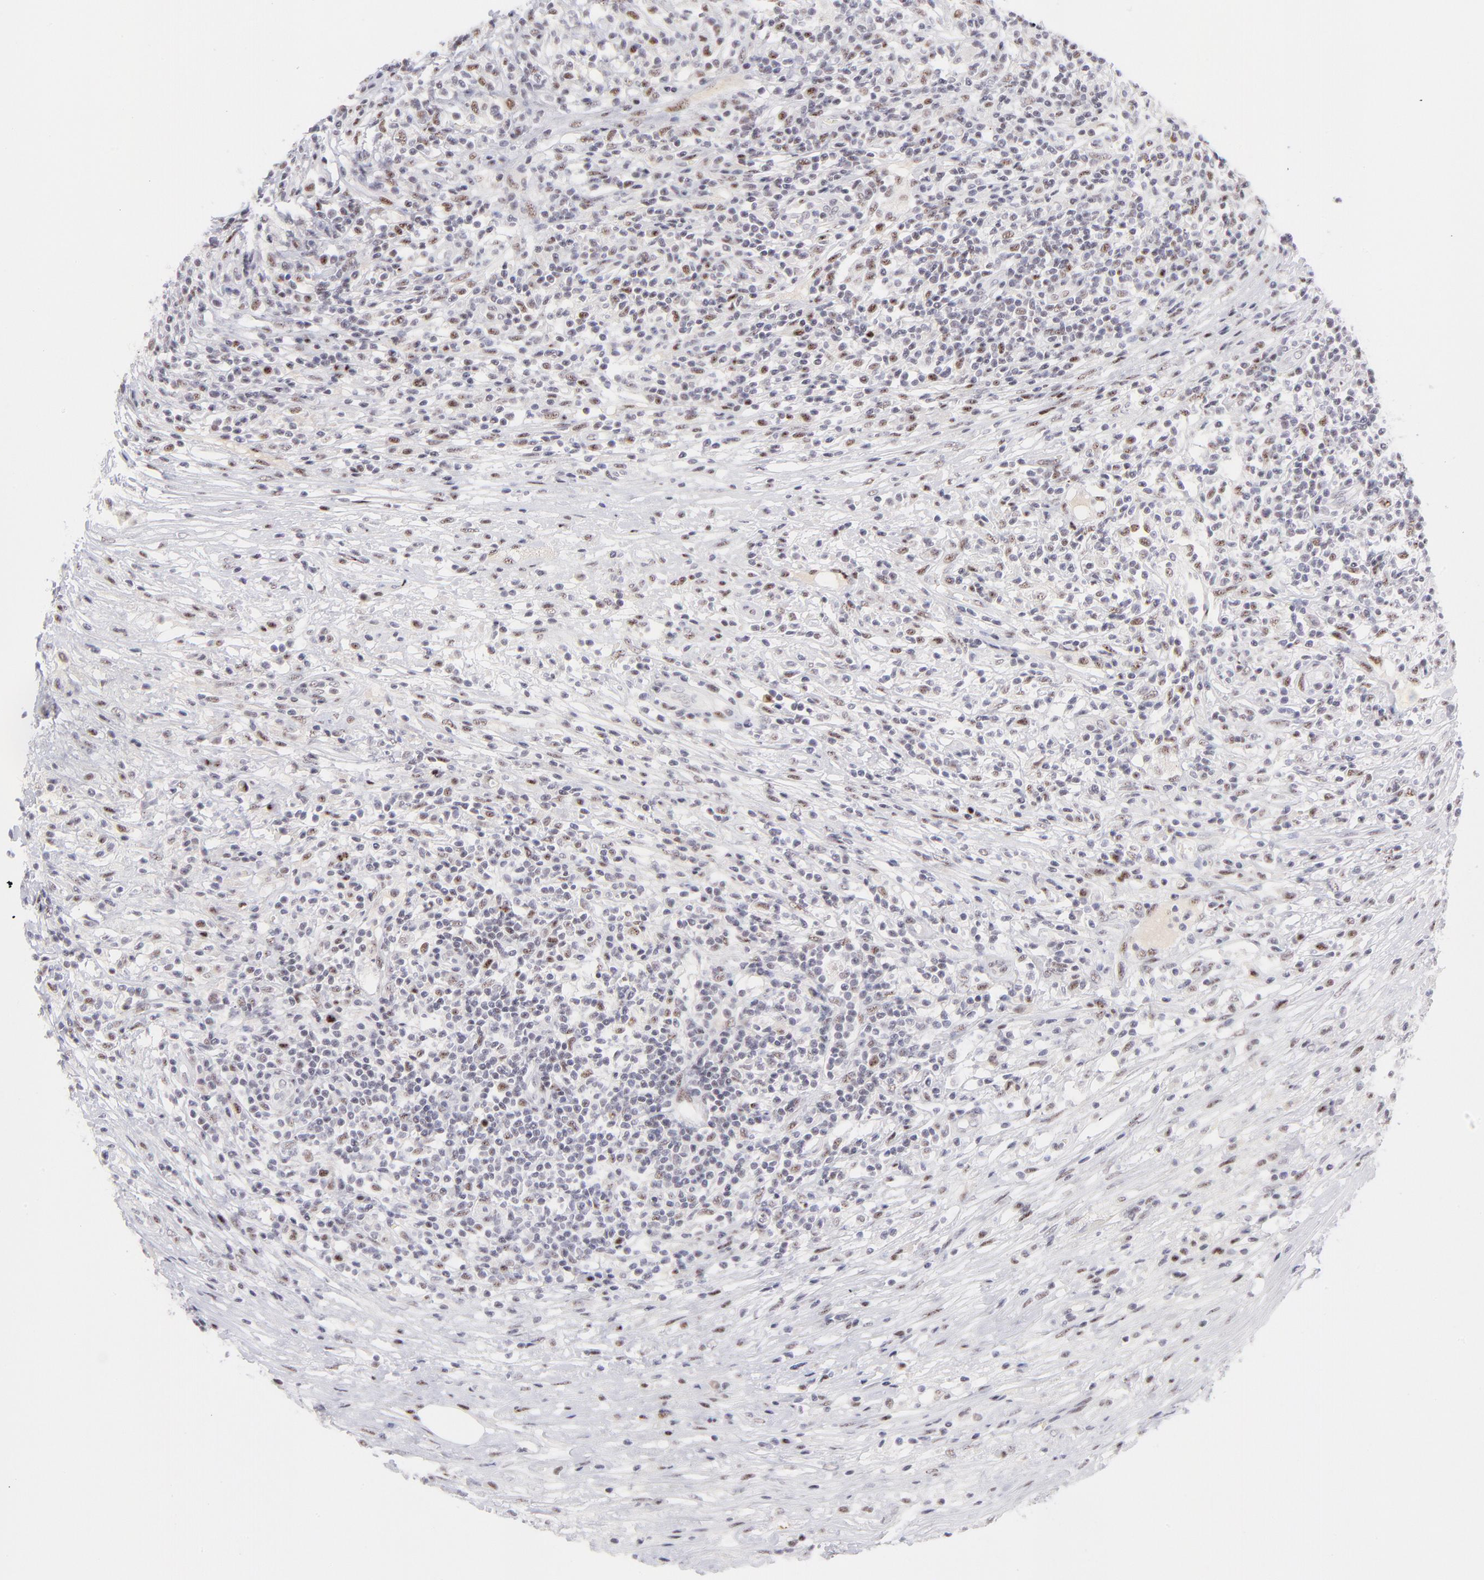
{"staining": {"intensity": "moderate", "quantity": "25%-75%", "location": "nuclear"}, "tissue": "lymphoma", "cell_type": "Tumor cells", "image_type": "cancer", "snomed": [{"axis": "morphology", "description": "Malignant lymphoma, non-Hodgkin's type, High grade"}, {"axis": "topography", "description": "Lymph node"}], "caption": "Moderate nuclear protein expression is identified in approximately 25%-75% of tumor cells in high-grade malignant lymphoma, non-Hodgkin's type.", "gene": "CDC25C", "patient": {"sex": "female", "age": 84}}